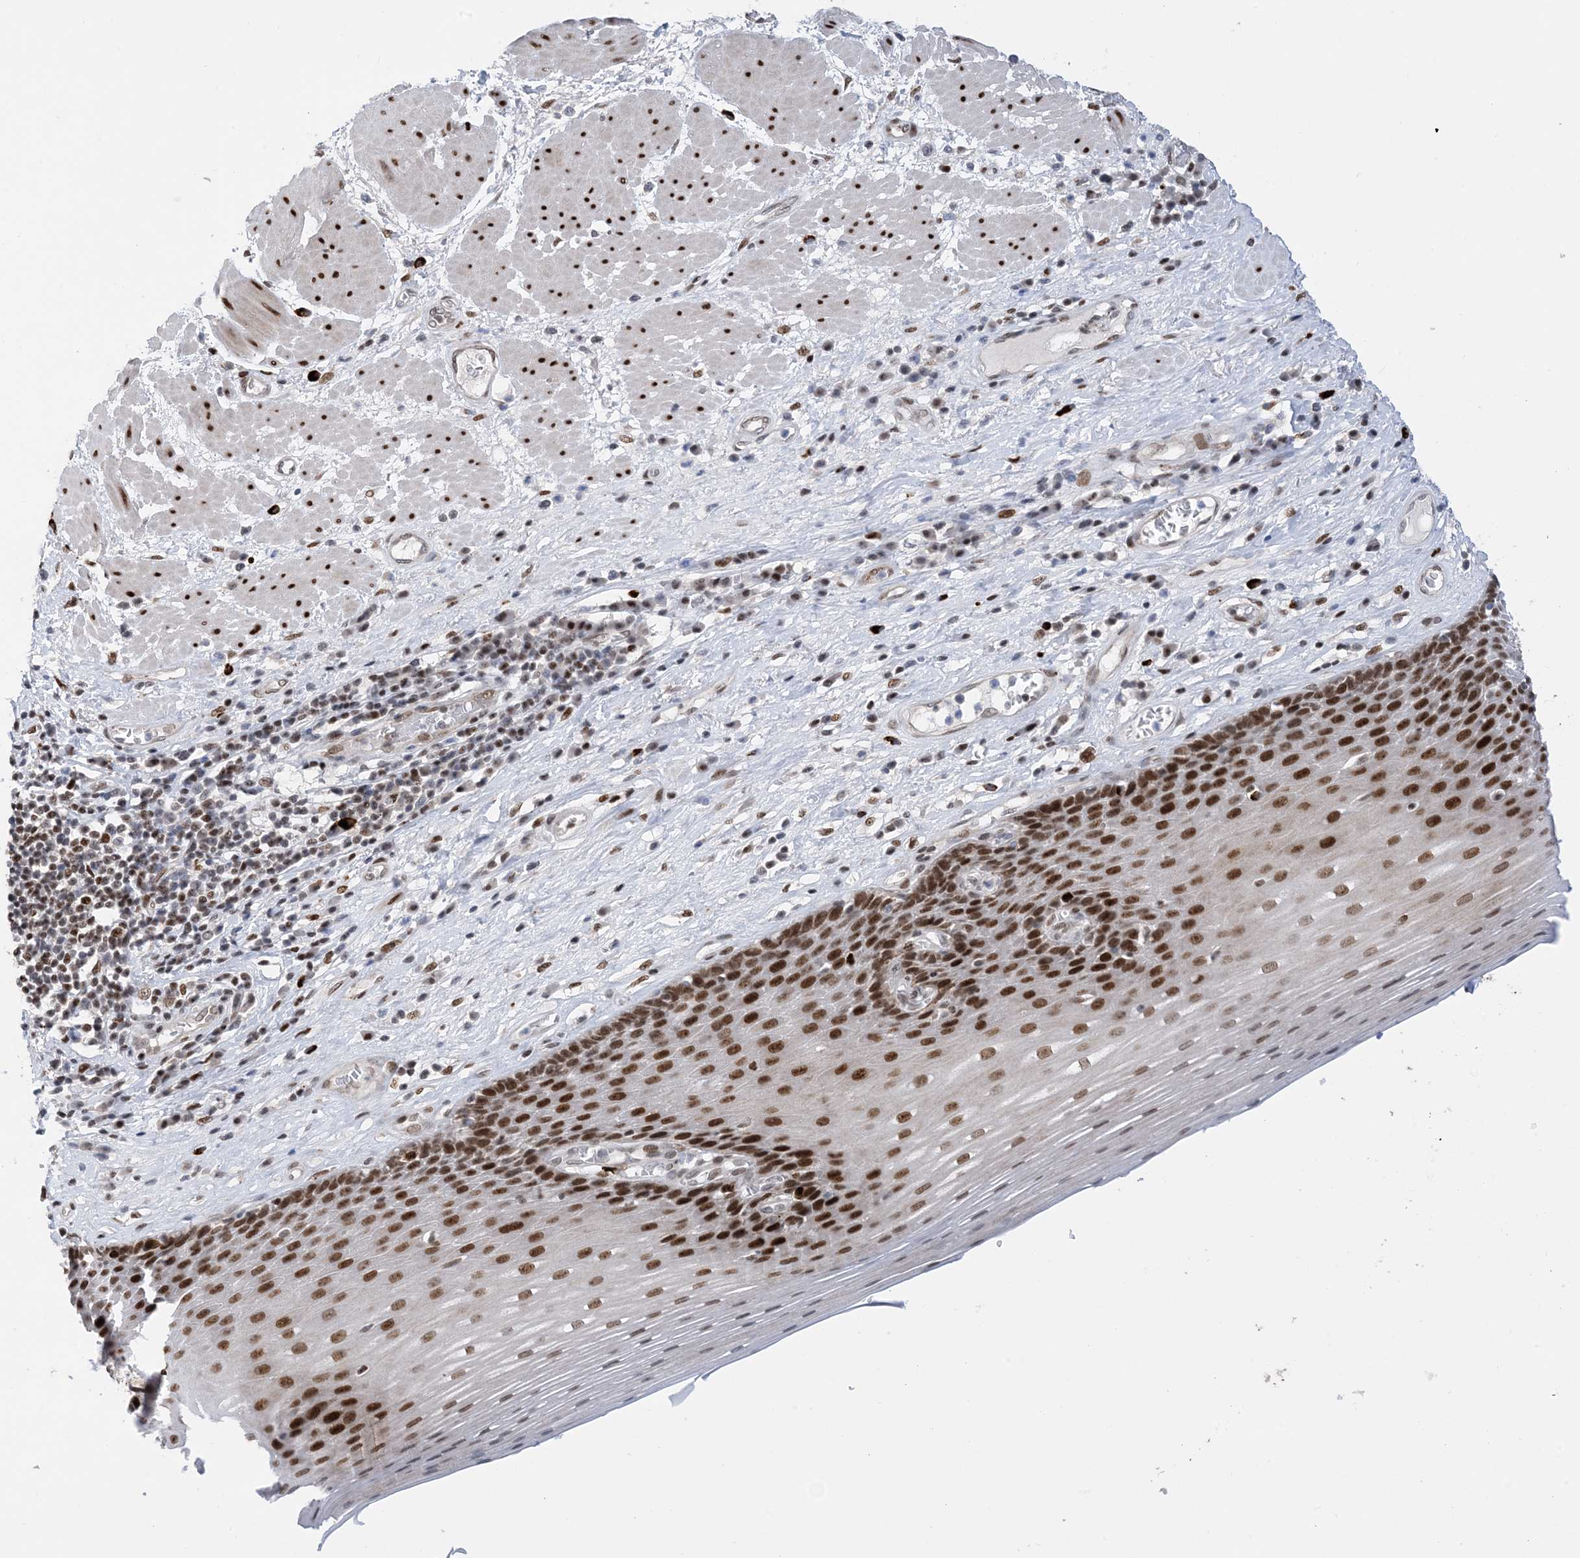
{"staining": {"intensity": "strong", "quantity": ">75%", "location": "nuclear"}, "tissue": "esophagus", "cell_type": "Squamous epithelial cells", "image_type": "normal", "snomed": [{"axis": "morphology", "description": "Normal tissue, NOS"}, {"axis": "topography", "description": "Esophagus"}], "caption": "A histopathology image of esophagus stained for a protein exhibits strong nuclear brown staining in squamous epithelial cells. The protein is stained brown, and the nuclei are stained in blue (DAB (3,3'-diaminobenzidine) IHC with brightfield microscopy, high magnification).", "gene": "TSPYL1", "patient": {"sex": "male", "age": 62}}